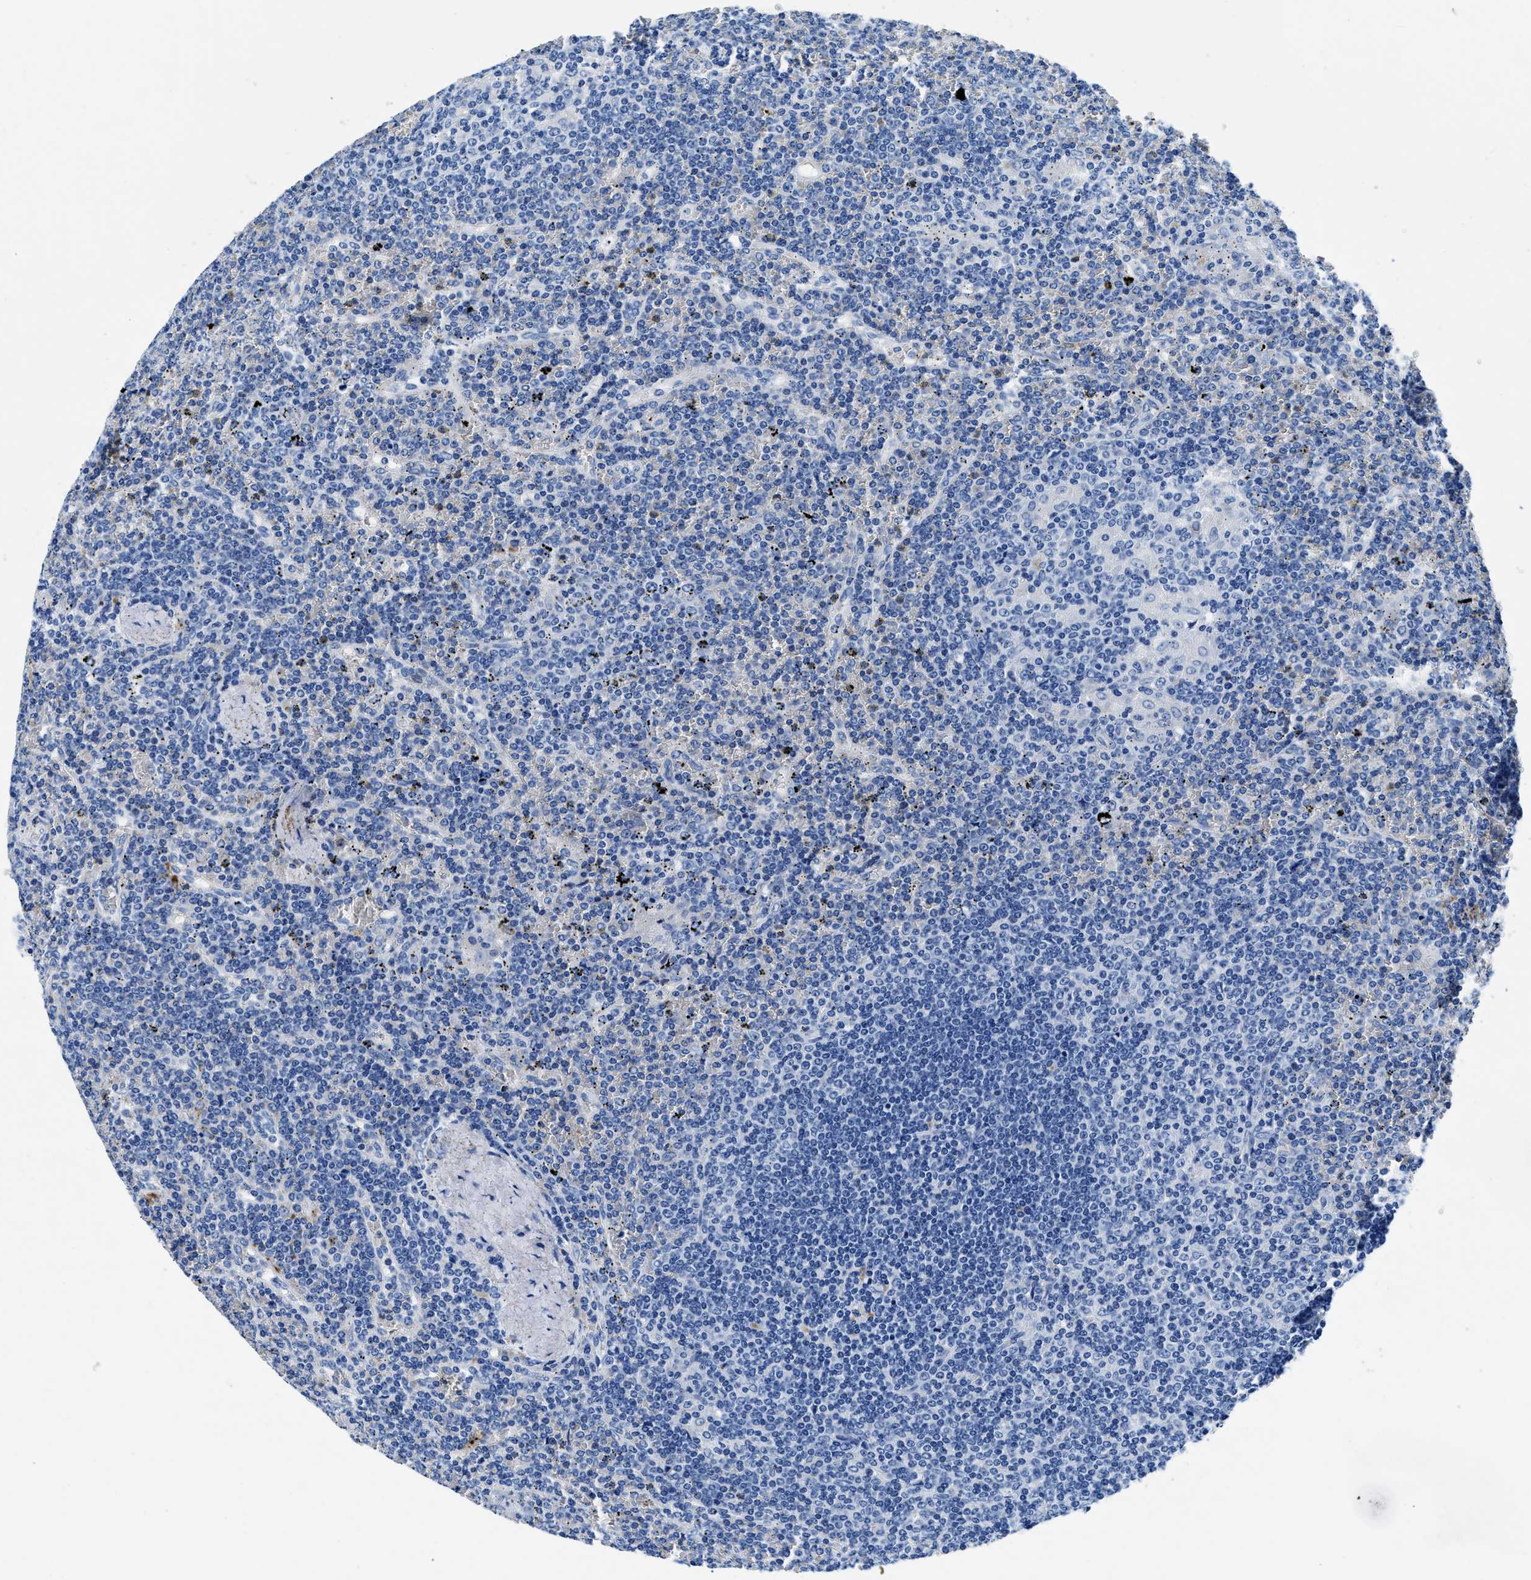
{"staining": {"intensity": "negative", "quantity": "none", "location": "none"}, "tissue": "lymphoma", "cell_type": "Tumor cells", "image_type": "cancer", "snomed": [{"axis": "morphology", "description": "Malignant lymphoma, non-Hodgkin's type, Low grade"}, {"axis": "topography", "description": "Spleen"}], "caption": "This is an immunohistochemistry histopathology image of malignant lymphoma, non-Hodgkin's type (low-grade). There is no expression in tumor cells.", "gene": "OR14K1", "patient": {"sex": "female", "age": 19}}